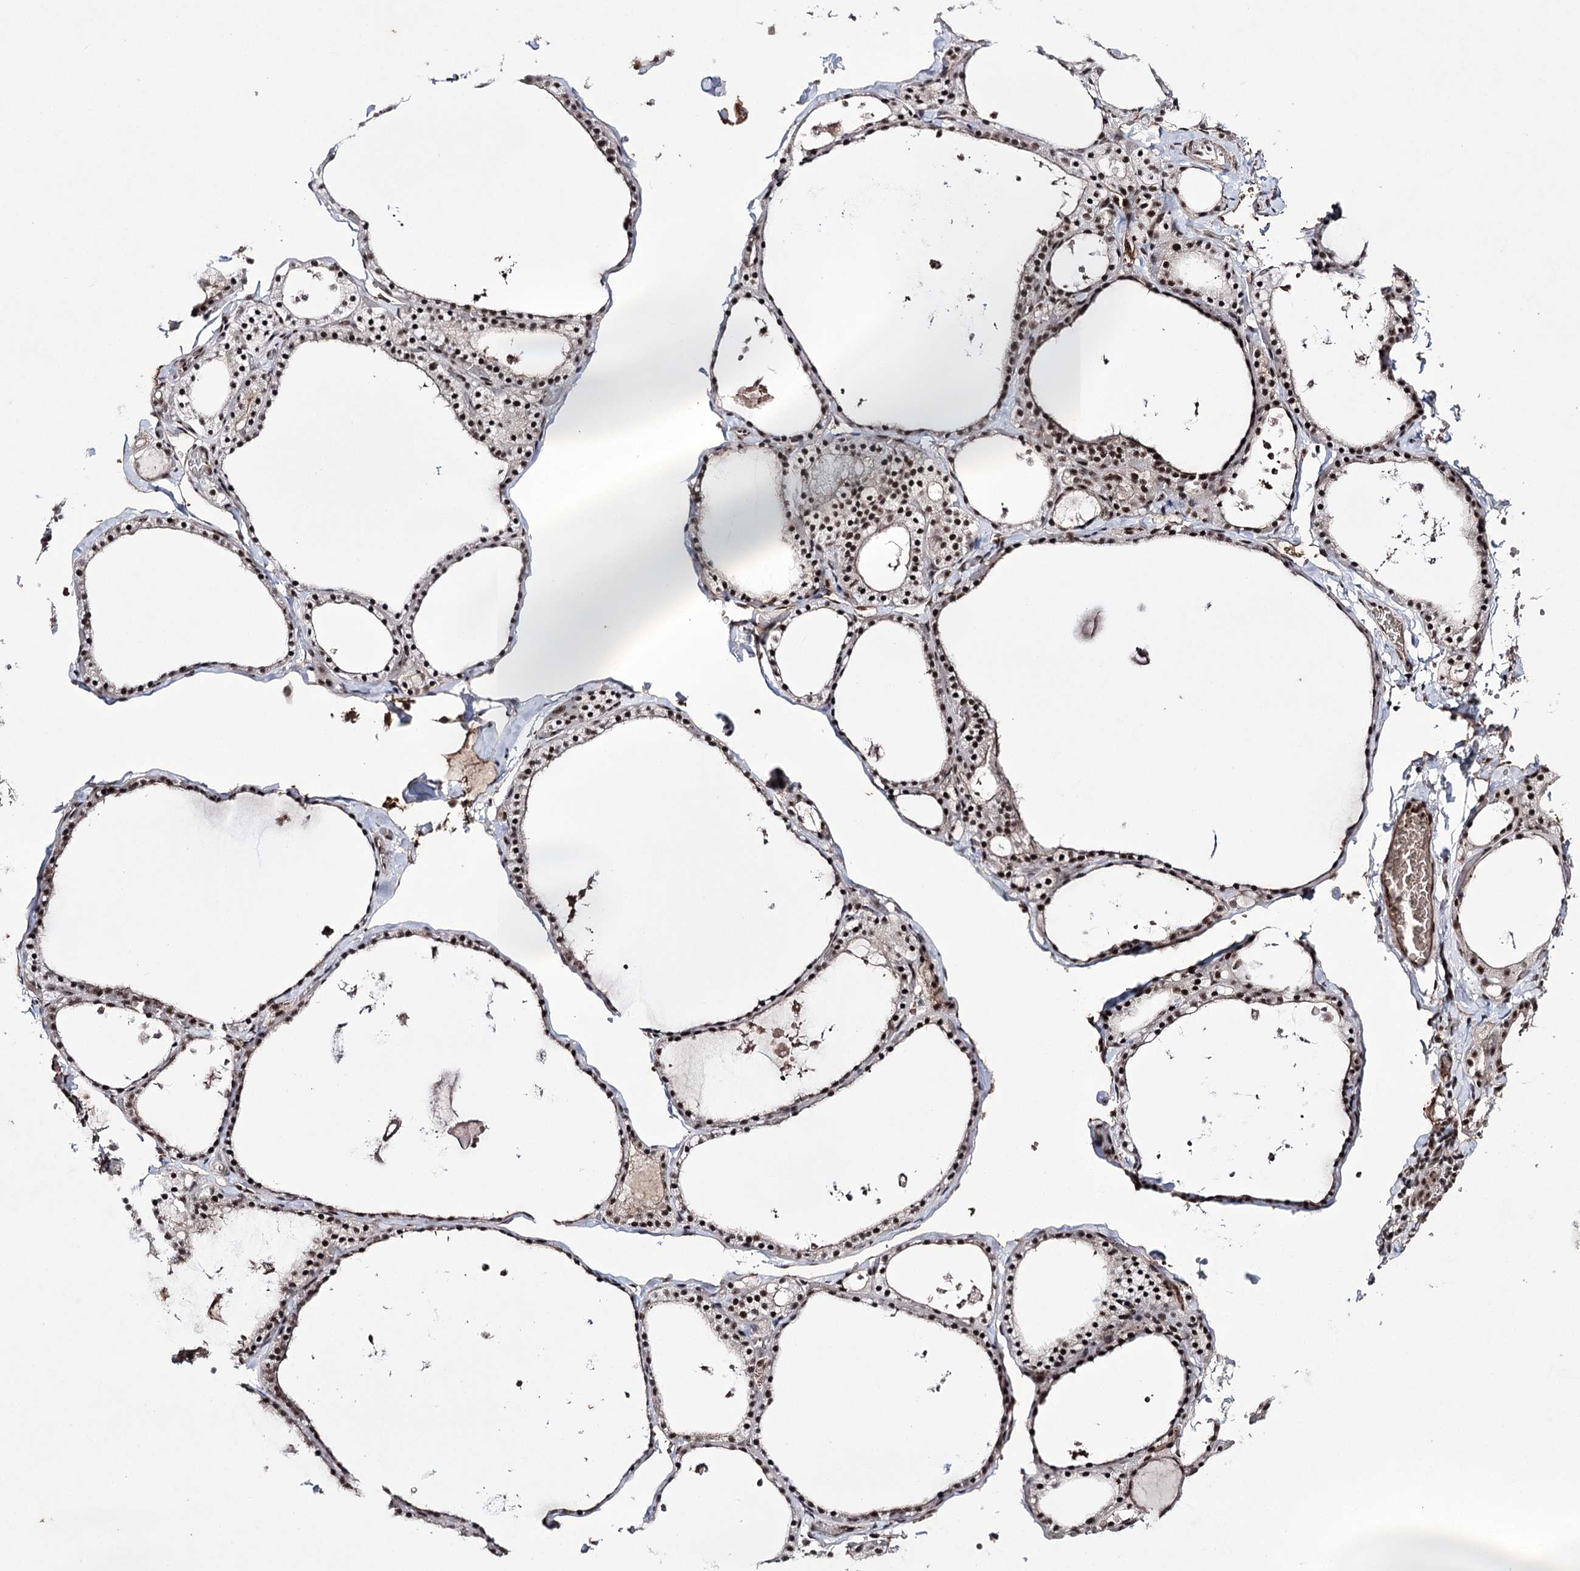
{"staining": {"intensity": "strong", "quantity": ">75%", "location": "nuclear"}, "tissue": "thyroid gland", "cell_type": "Glandular cells", "image_type": "normal", "snomed": [{"axis": "morphology", "description": "Normal tissue, NOS"}, {"axis": "topography", "description": "Thyroid gland"}], "caption": "This is a micrograph of immunohistochemistry (IHC) staining of normal thyroid gland, which shows strong expression in the nuclear of glandular cells.", "gene": "PRPF40A", "patient": {"sex": "male", "age": 56}}